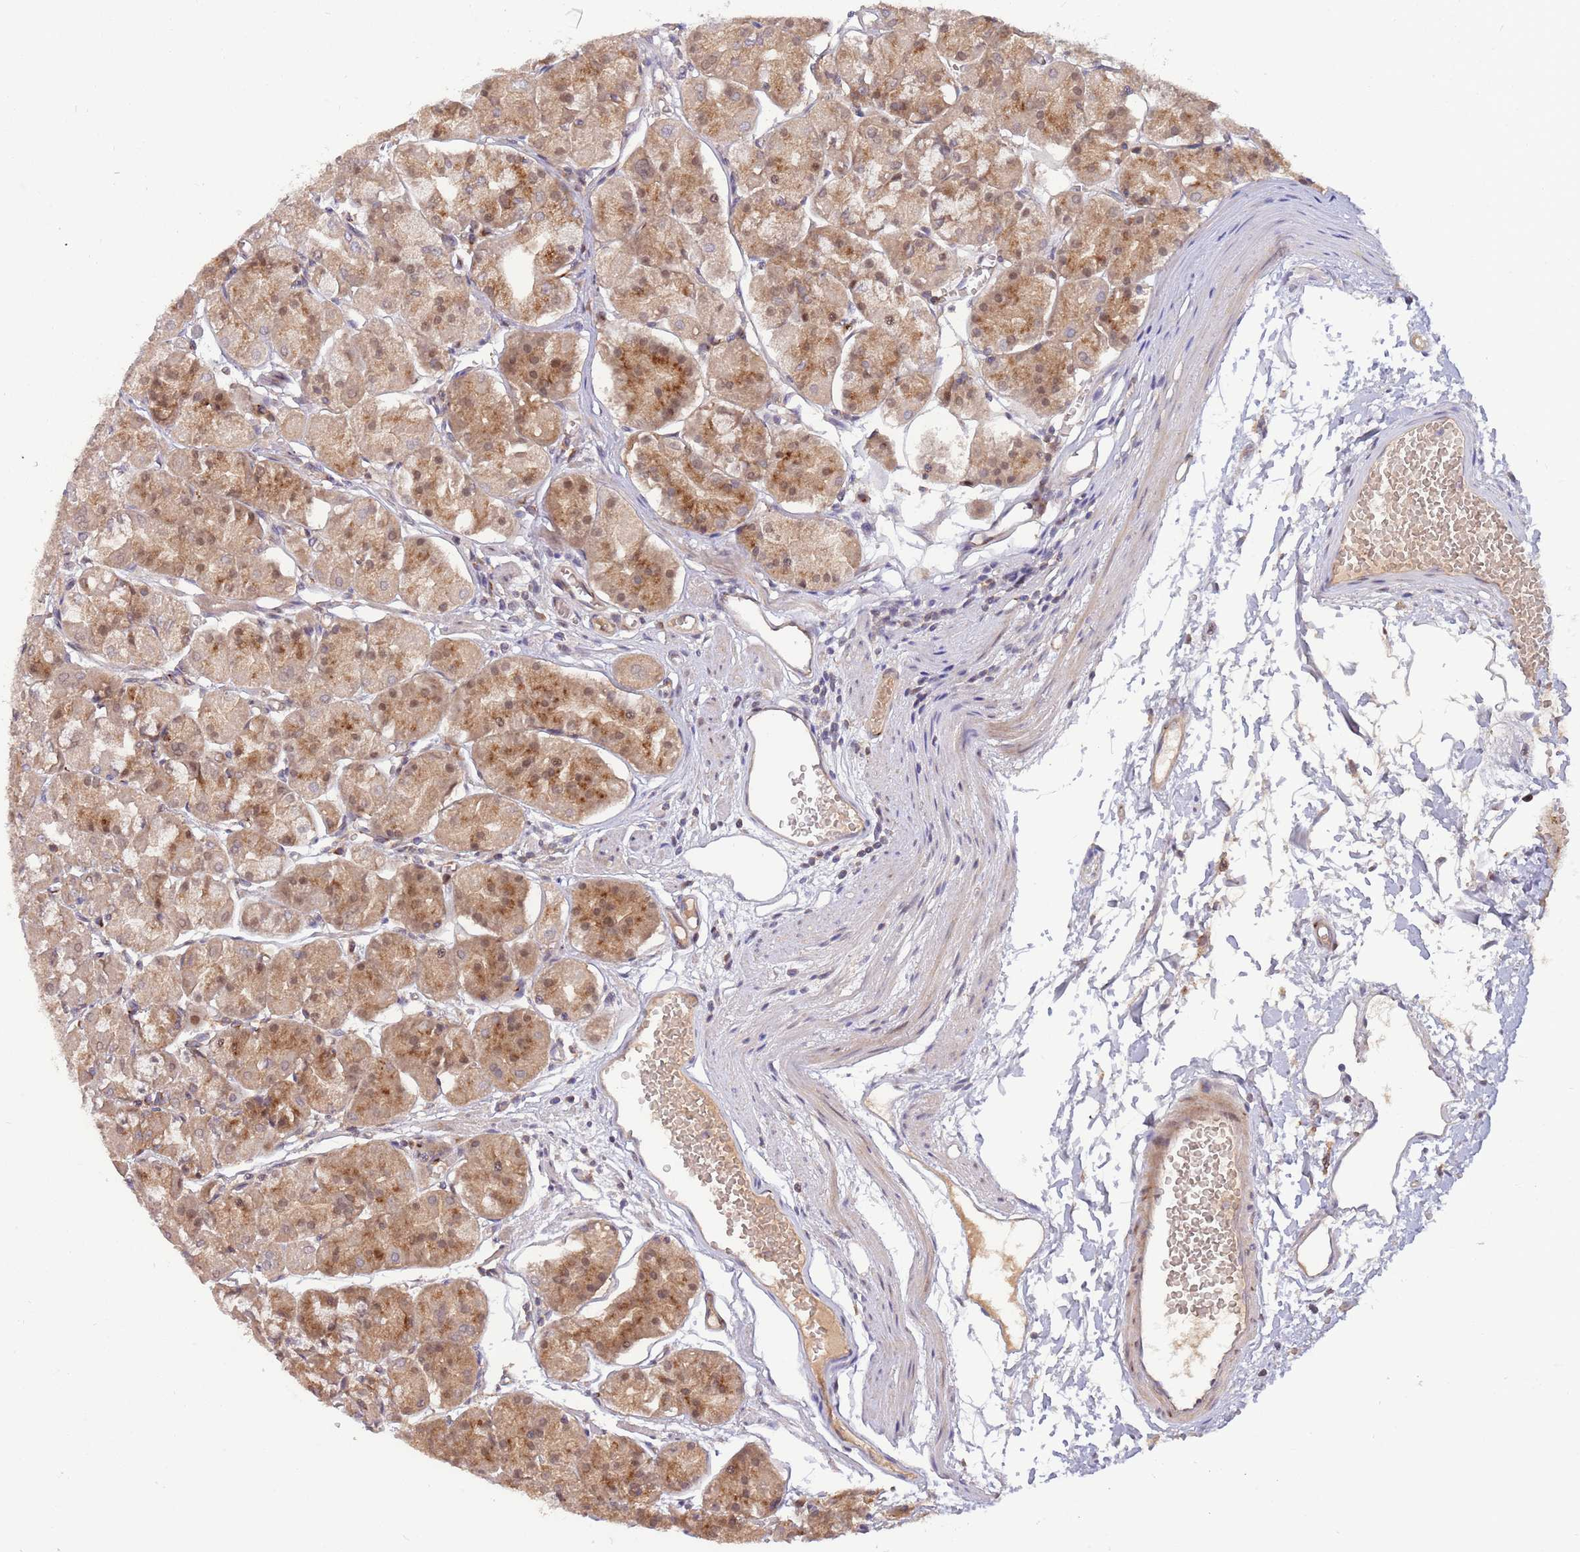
{"staining": {"intensity": "moderate", "quantity": ">75%", "location": "cytoplasmic/membranous"}, "tissue": "stomach", "cell_type": "Glandular cells", "image_type": "normal", "snomed": [{"axis": "morphology", "description": "Normal tissue, NOS"}, {"axis": "topography", "description": "Stomach"}], "caption": "Immunohistochemistry (IHC) micrograph of benign stomach: stomach stained using immunohistochemistry (IHC) demonstrates medium levels of moderate protein expression localized specifically in the cytoplasmic/membranous of glandular cells, appearing as a cytoplasmic/membranous brown color.", "gene": "BTBD7", "patient": {"sex": "male", "age": 55}}